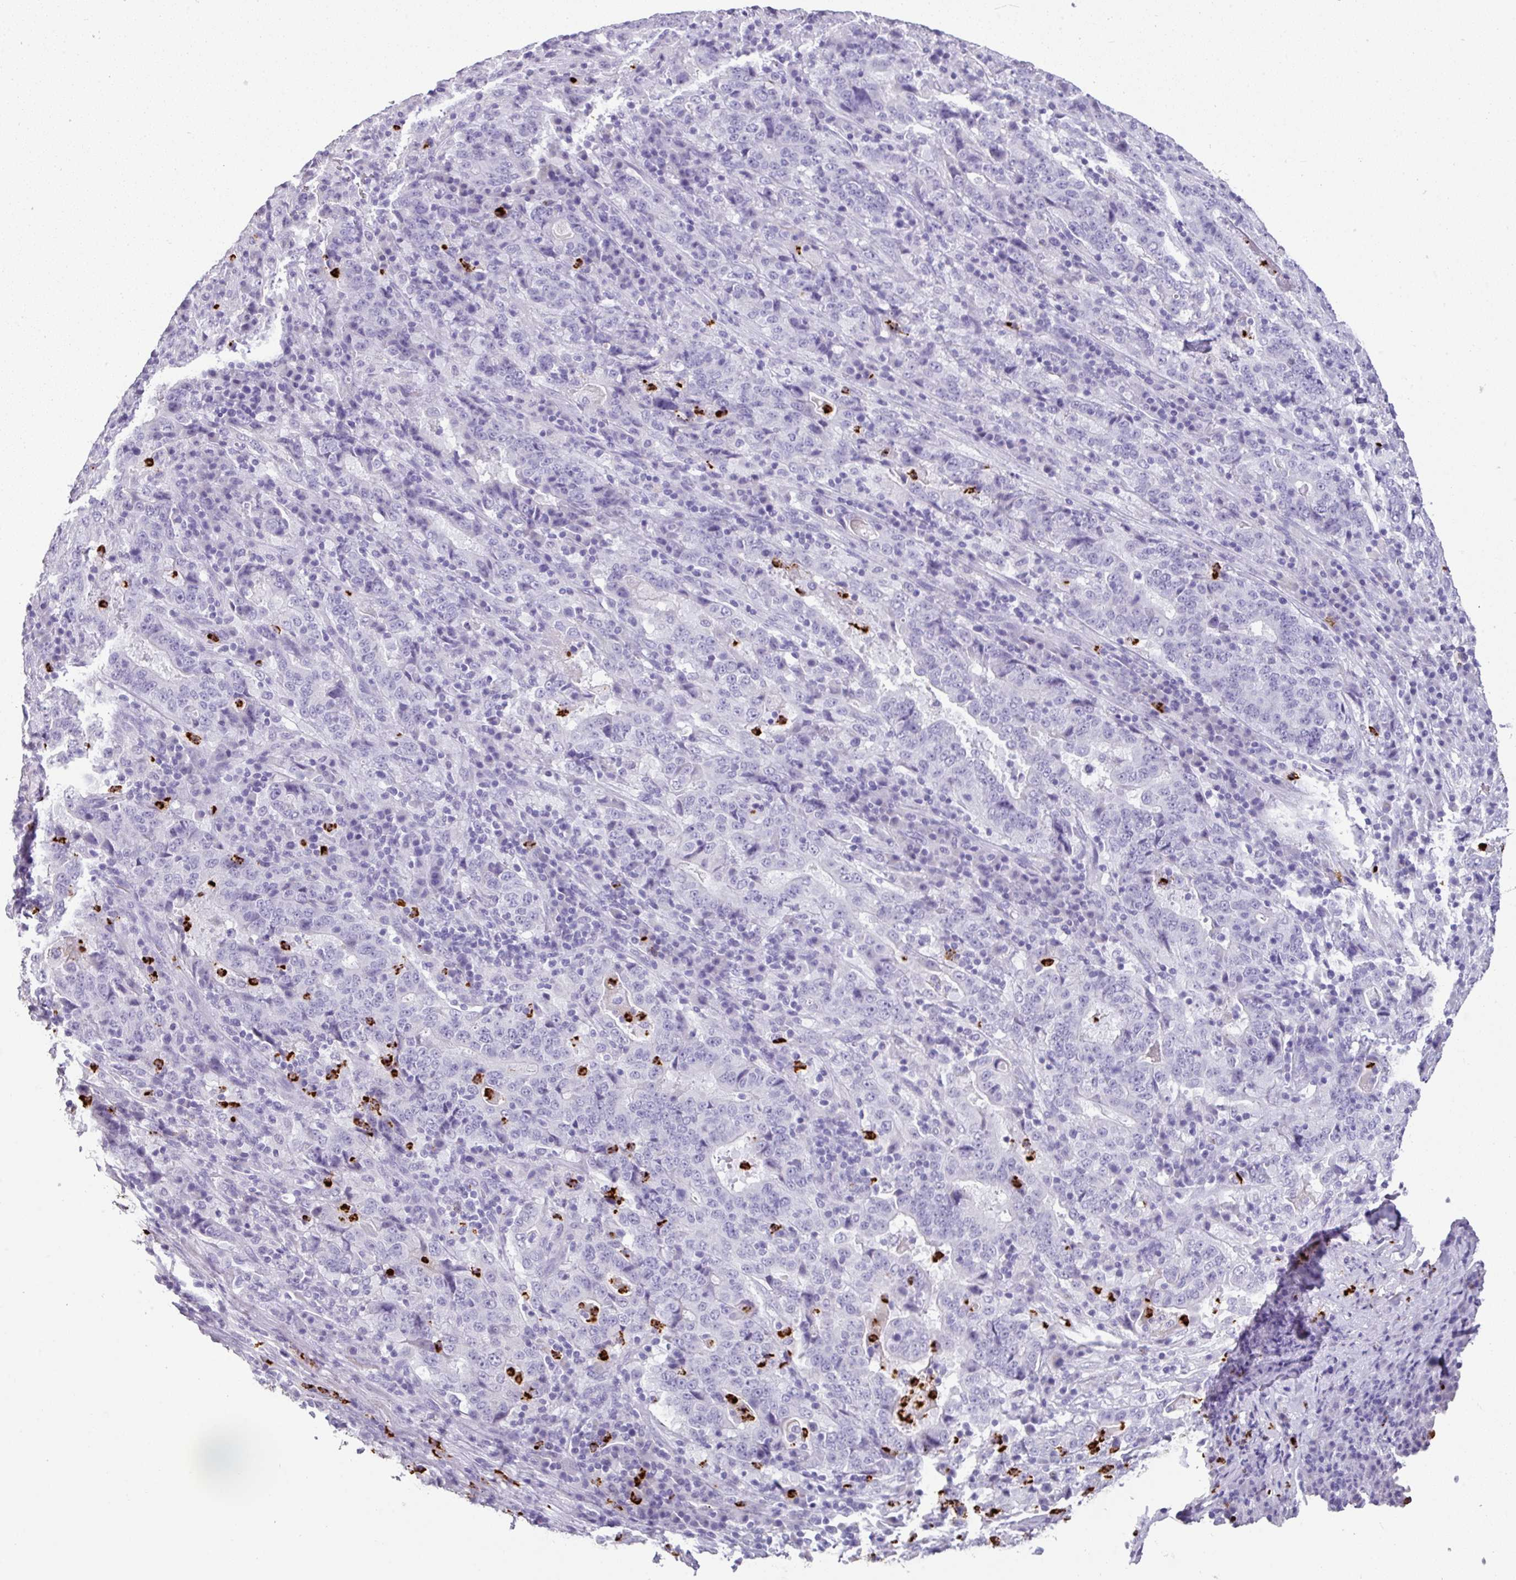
{"staining": {"intensity": "negative", "quantity": "none", "location": "none"}, "tissue": "stomach cancer", "cell_type": "Tumor cells", "image_type": "cancer", "snomed": [{"axis": "morphology", "description": "Normal tissue, NOS"}, {"axis": "morphology", "description": "Adenocarcinoma, NOS"}, {"axis": "topography", "description": "Stomach, upper"}, {"axis": "topography", "description": "Stomach"}], "caption": "Tumor cells are negative for protein expression in human stomach adenocarcinoma. (DAB IHC visualized using brightfield microscopy, high magnification).", "gene": "CTSG", "patient": {"sex": "male", "age": 59}}